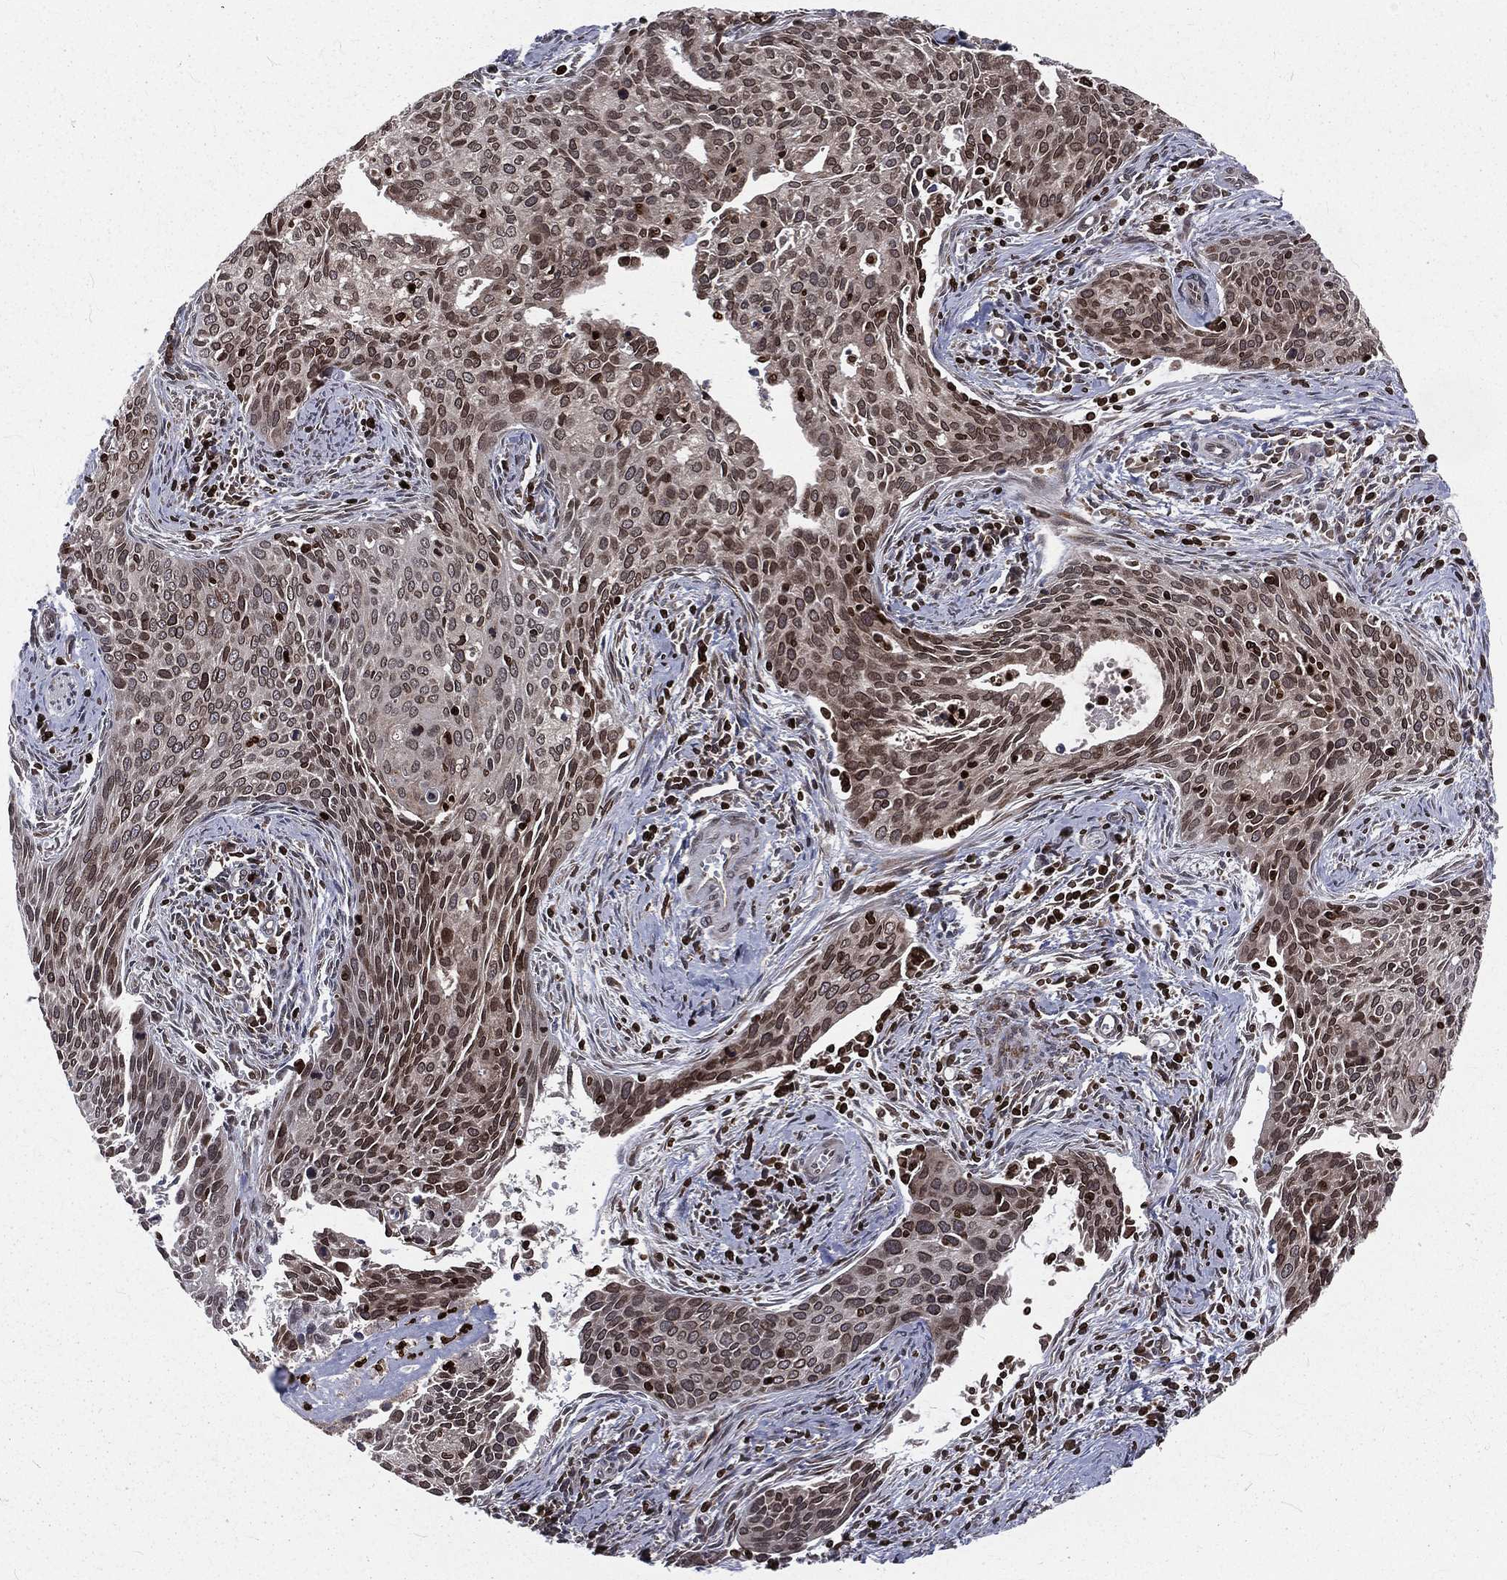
{"staining": {"intensity": "moderate", "quantity": "<25%", "location": "cytoplasmic/membranous,nuclear"}, "tissue": "cervical cancer", "cell_type": "Tumor cells", "image_type": "cancer", "snomed": [{"axis": "morphology", "description": "Squamous cell carcinoma, NOS"}, {"axis": "topography", "description": "Cervix"}], "caption": "The micrograph displays a brown stain indicating the presence of a protein in the cytoplasmic/membranous and nuclear of tumor cells in cervical cancer.", "gene": "LBR", "patient": {"sex": "female", "age": 29}}